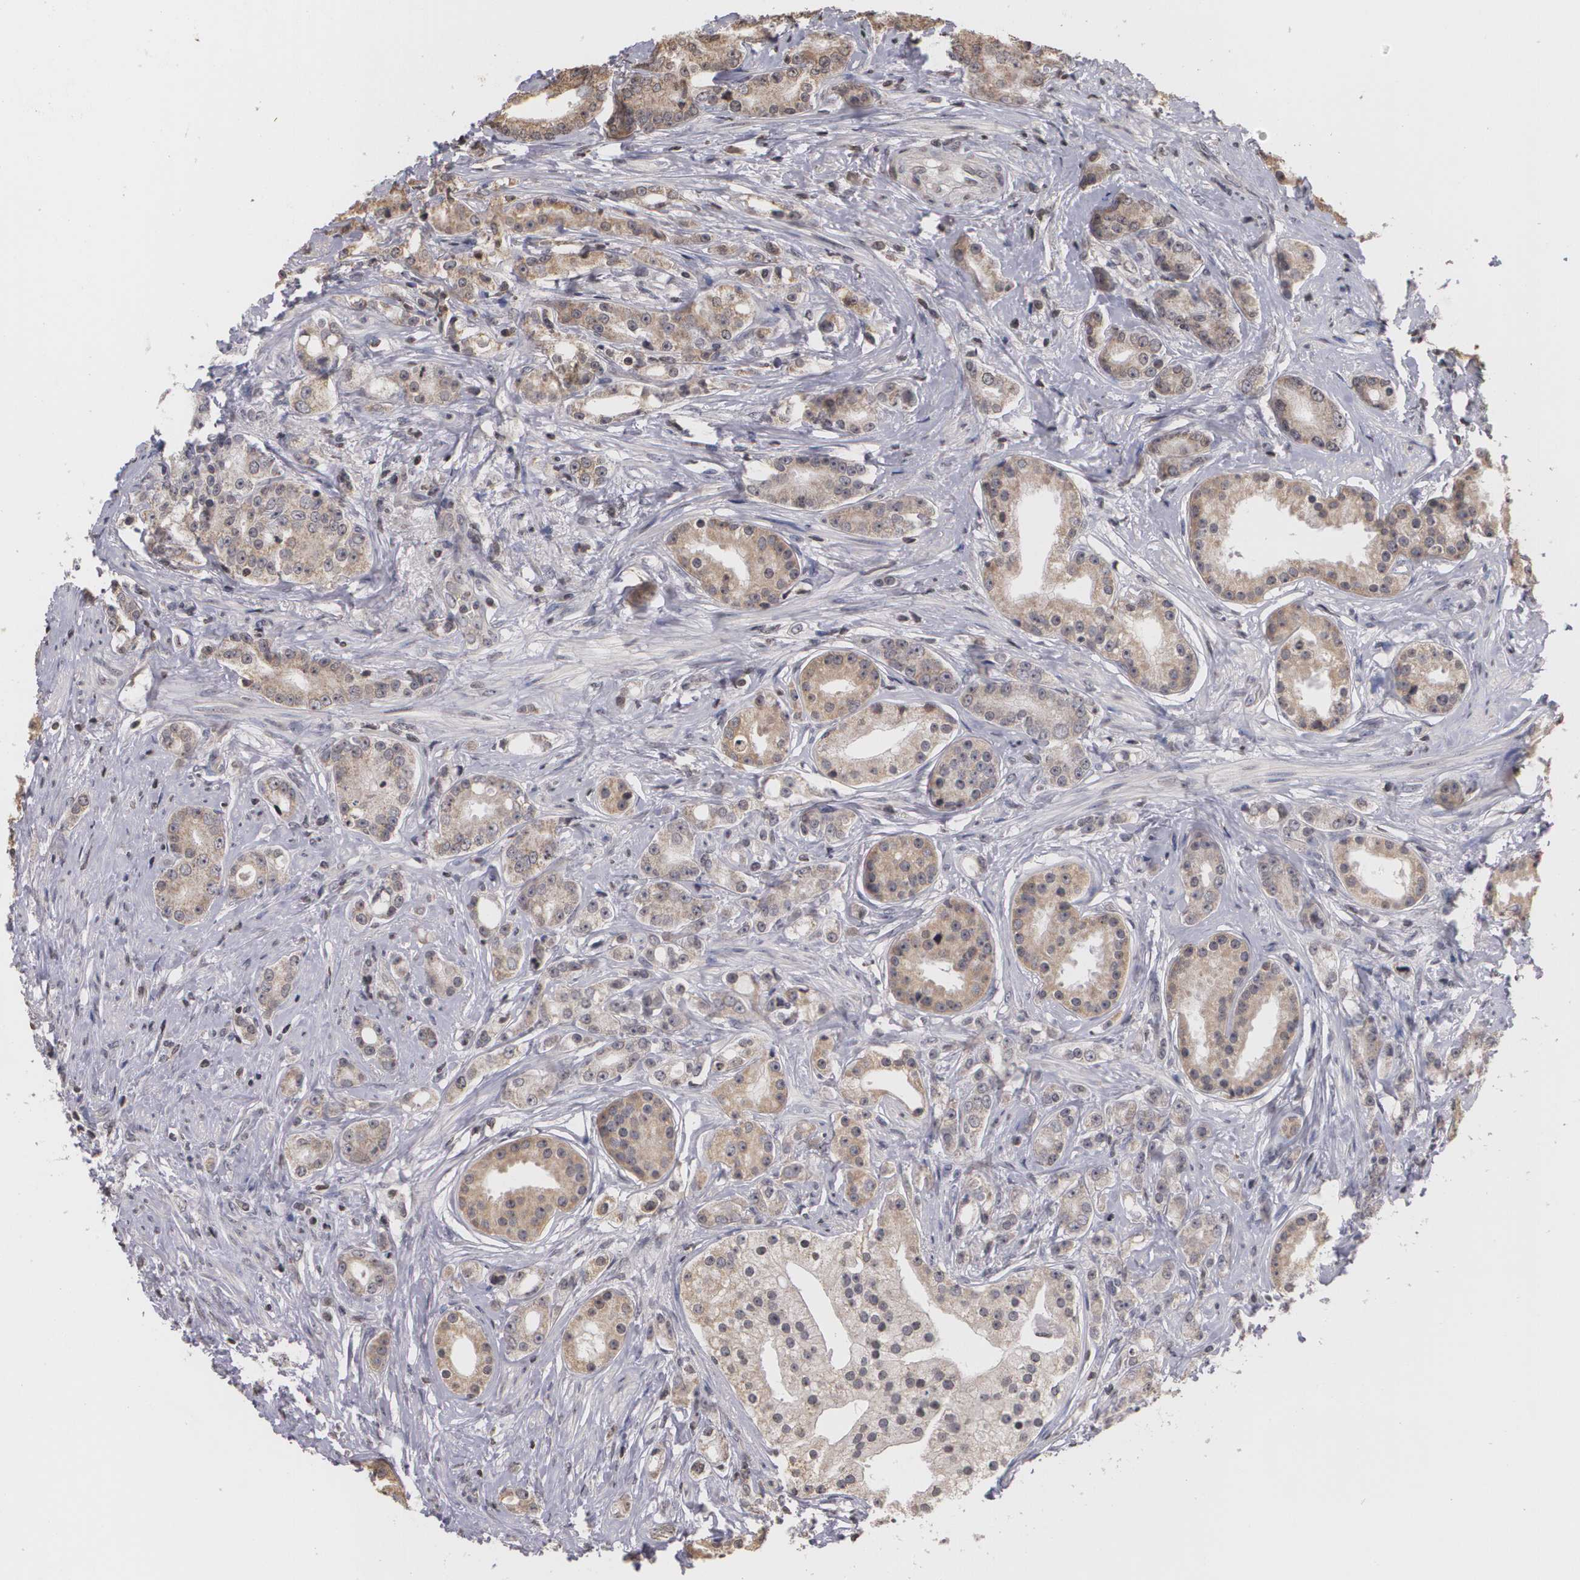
{"staining": {"intensity": "weak", "quantity": "<25%", "location": "cytoplasmic/membranous"}, "tissue": "prostate cancer", "cell_type": "Tumor cells", "image_type": "cancer", "snomed": [{"axis": "morphology", "description": "Adenocarcinoma, Medium grade"}, {"axis": "topography", "description": "Prostate"}], "caption": "Tumor cells are negative for brown protein staining in prostate cancer.", "gene": "THRB", "patient": {"sex": "male", "age": 59}}